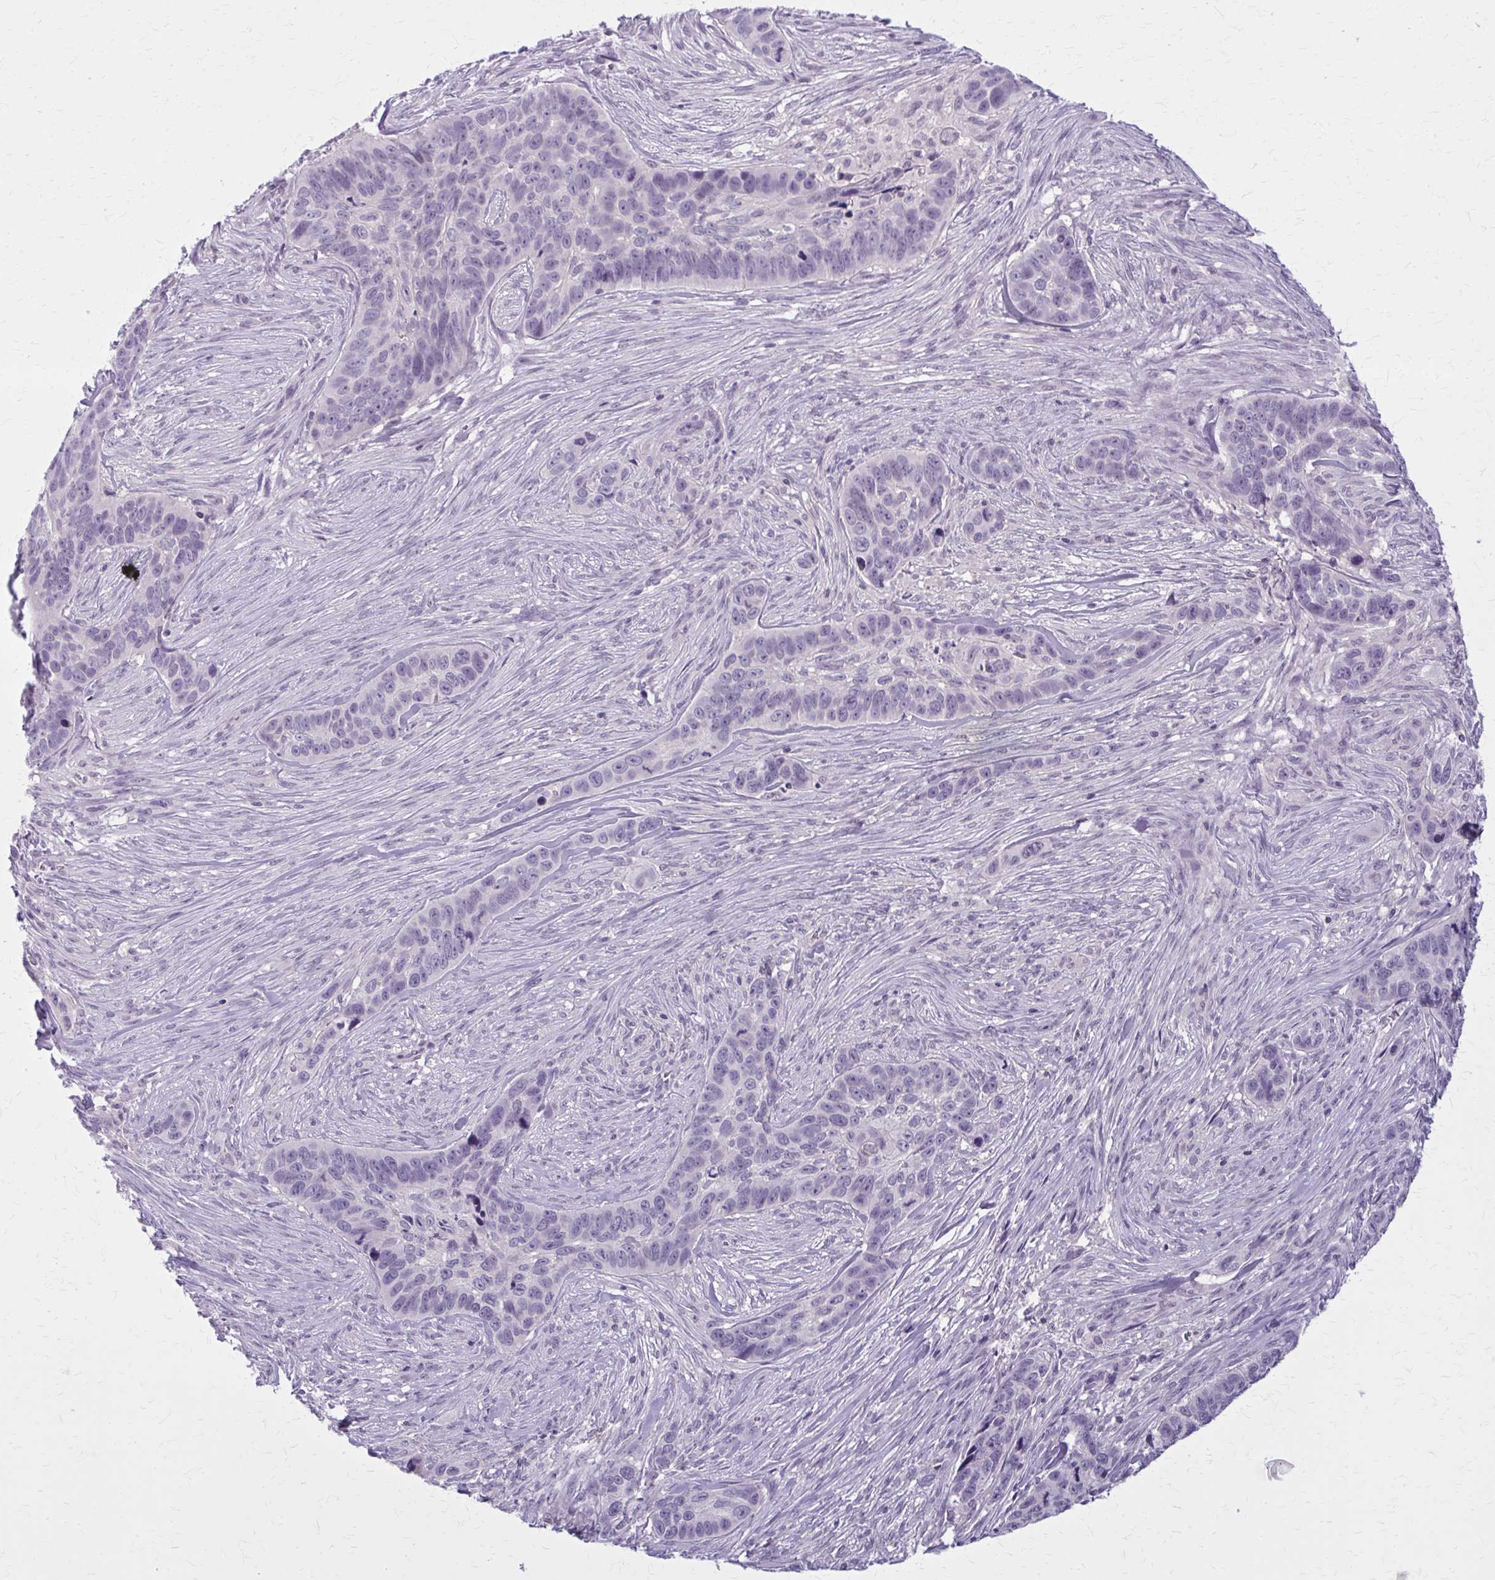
{"staining": {"intensity": "negative", "quantity": "none", "location": "none"}, "tissue": "skin cancer", "cell_type": "Tumor cells", "image_type": "cancer", "snomed": [{"axis": "morphology", "description": "Basal cell carcinoma"}, {"axis": "topography", "description": "Skin"}], "caption": "A photomicrograph of human skin cancer (basal cell carcinoma) is negative for staining in tumor cells.", "gene": "OR4A47", "patient": {"sex": "female", "age": 82}}